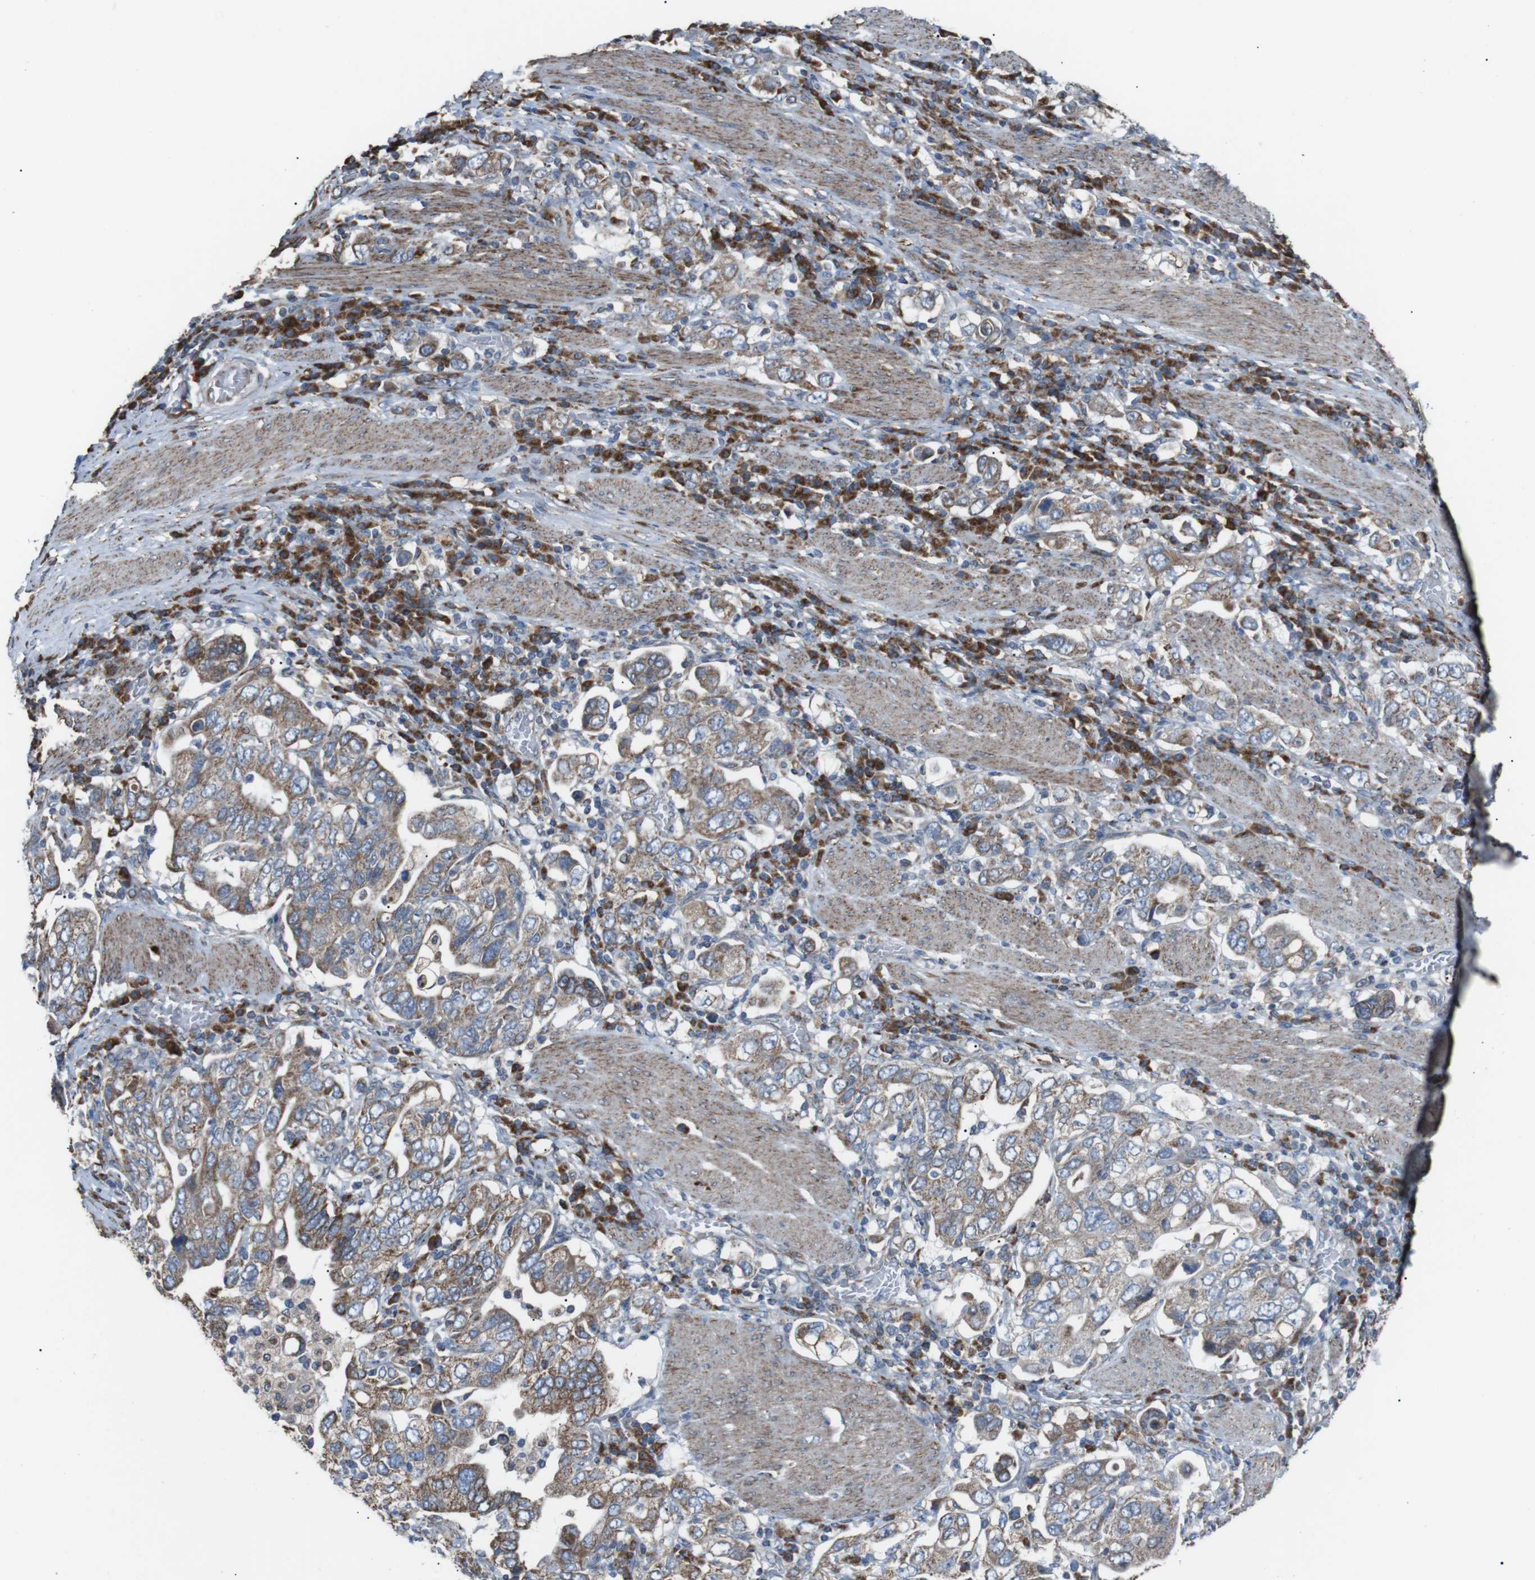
{"staining": {"intensity": "moderate", "quantity": ">75%", "location": "cytoplasmic/membranous"}, "tissue": "stomach cancer", "cell_type": "Tumor cells", "image_type": "cancer", "snomed": [{"axis": "morphology", "description": "Adenocarcinoma, NOS"}, {"axis": "topography", "description": "Stomach, upper"}], "caption": "Immunohistochemistry (DAB) staining of stomach adenocarcinoma shows moderate cytoplasmic/membranous protein positivity in about >75% of tumor cells.", "gene": "CISD2", "patient": {"sex": "male", "age": 62}}